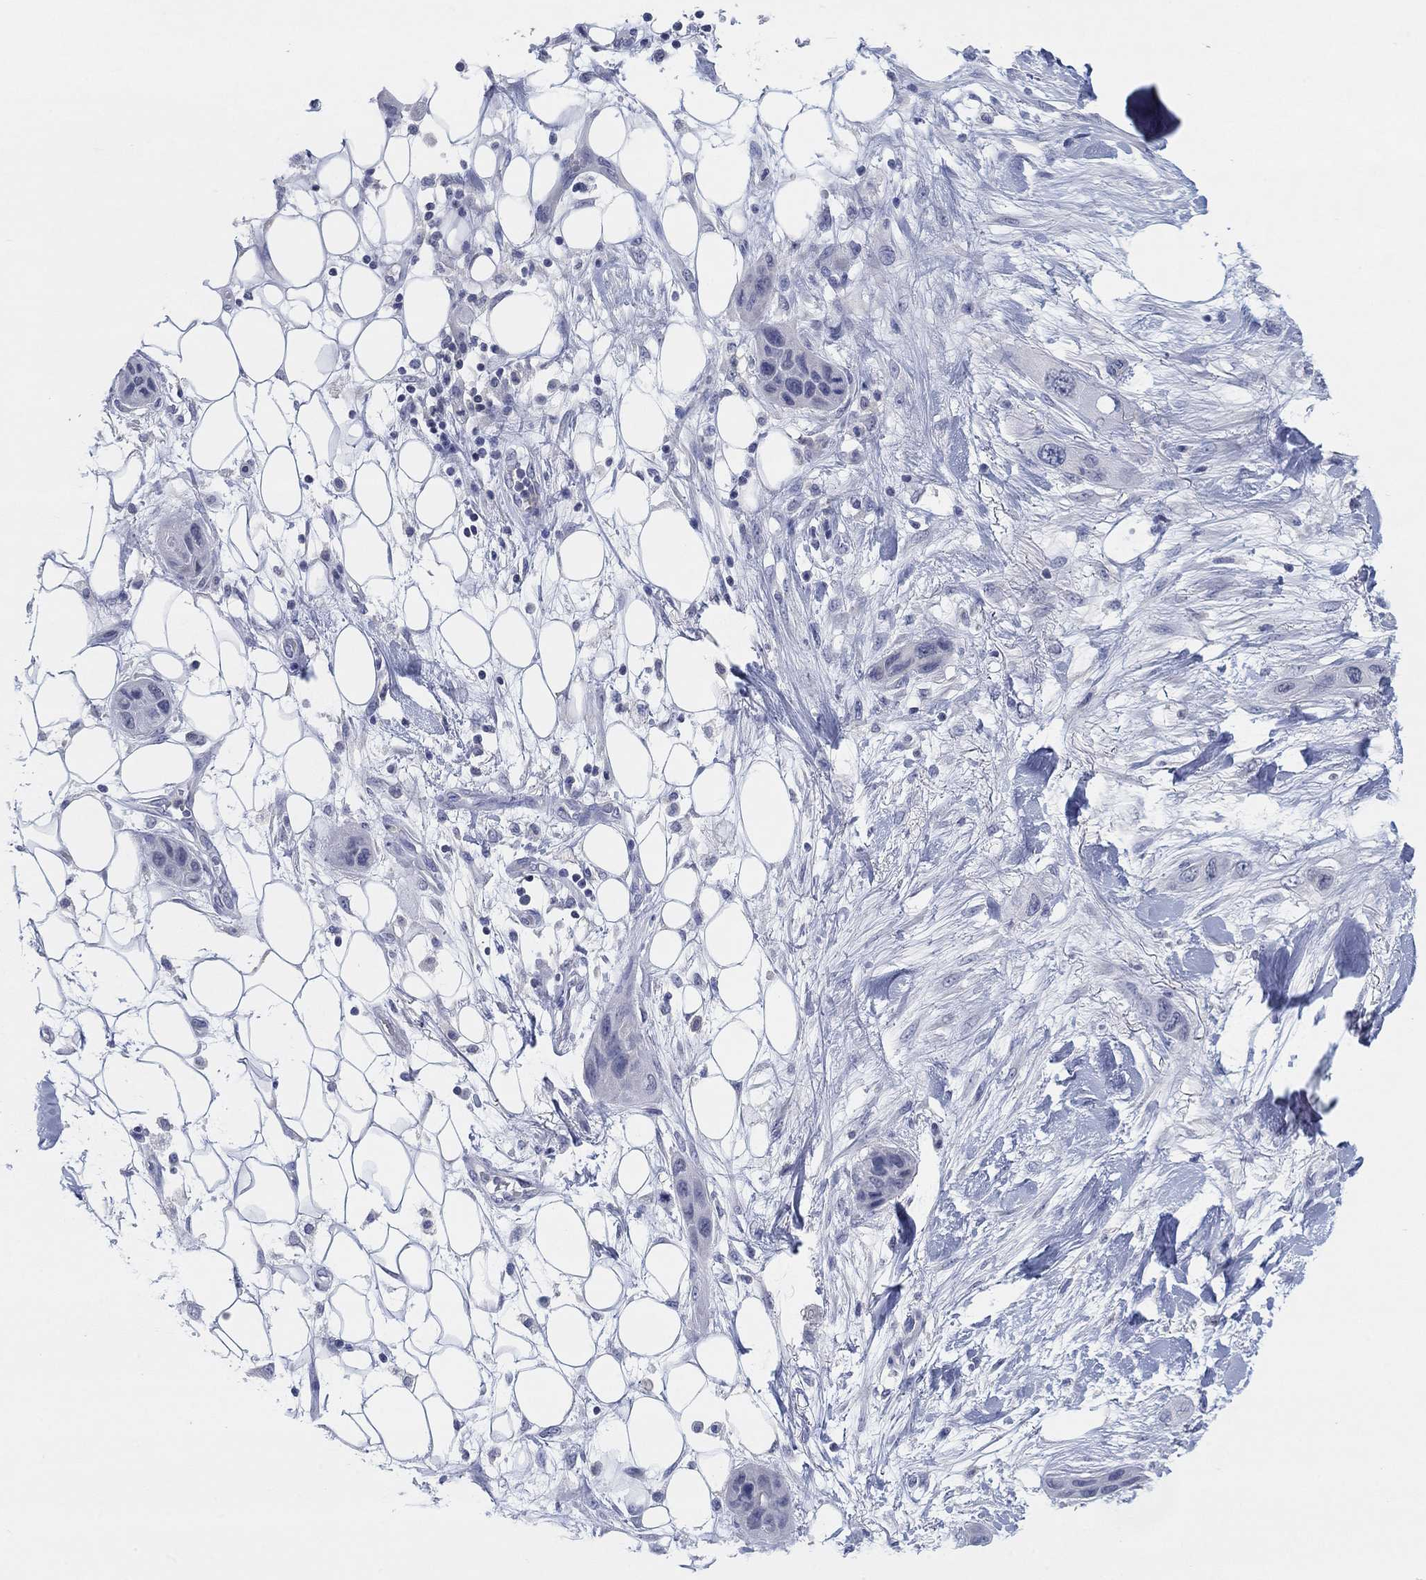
{"staining": {"intensity": "negative", "quantity": "none", "location": "none"}, "tissue": "skin cancer", "cell_type": "Tumor cells", "image_type": "cancer", "snomed": [{"axis": "morphology", "description": "Squamous cell carcinoma, NOS"}, {"axis": "topography", "description": "Skin"}], "caption": "Immunohistochemistry micrograph of neoplastic tissue: human skin cancer stained with DAB (3,3'-diaminobenzidine) demonstrates no significant protein staining in tumor cells. (Stains: DAB IHC with hematoxylin counter stain, Microscopy: brightfield microscopy at high magnification).", "gene": "FER1L6", "patient": {"sex": "male", "age": 79}}